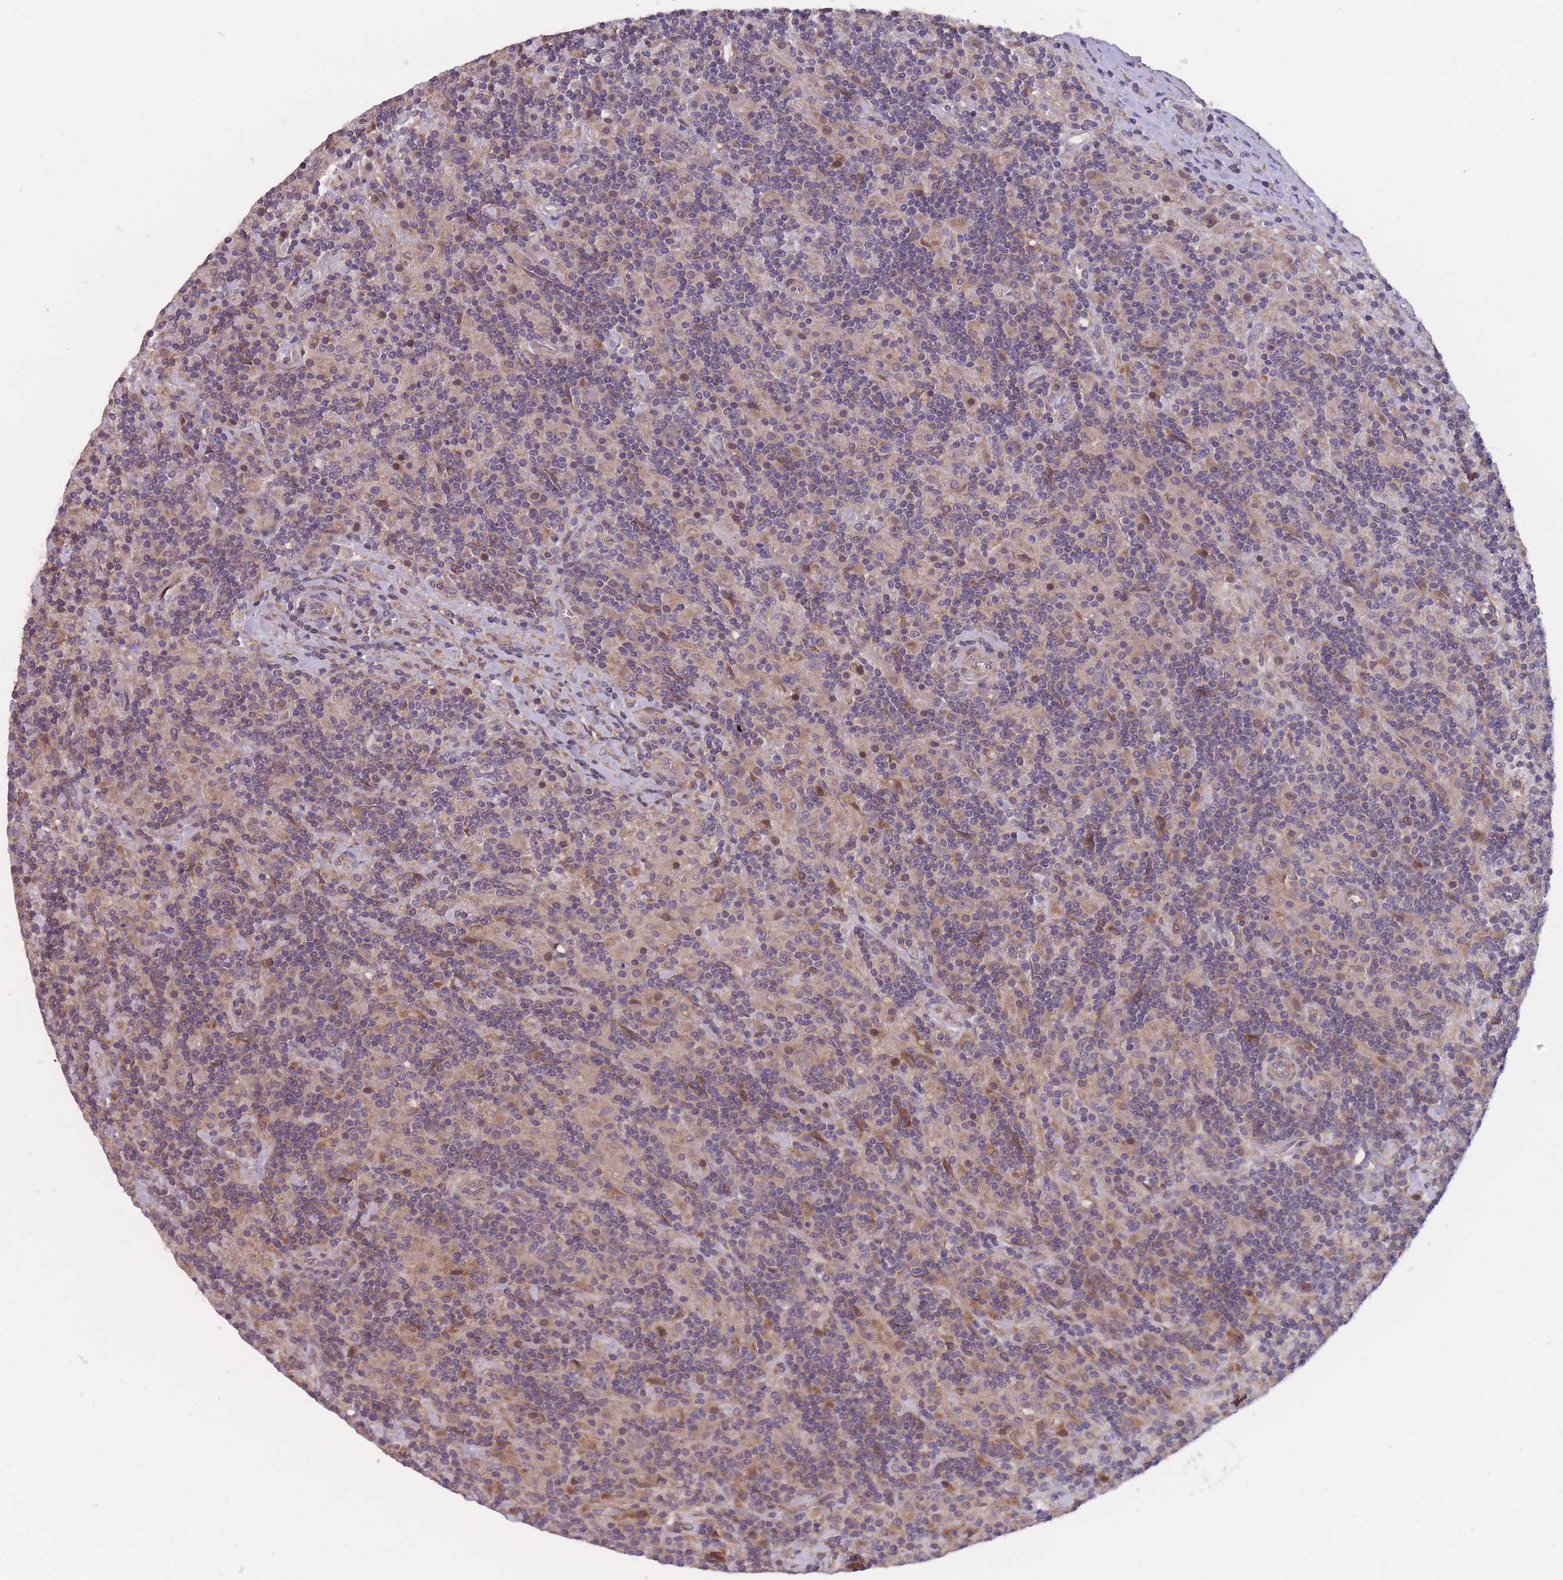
{"staining": {"intensity": "negative", "quantity": "none", "location": "none"}, "tissue": "lymphoma", "cell_type": "Tumor cells", "image_type": "cancer", "snomed": [{"axis": "morphology", "description": "Hodgkin's disease, NOS"}, {"axis": "topography", "description": "Lymph node"}], "caption": "A micrograph of Hodgkin's disease stained for a protein reveals no brown staining in tumor cells.", "gene": "ITPKC", "patient": {"sex": "male", "age": 70}}